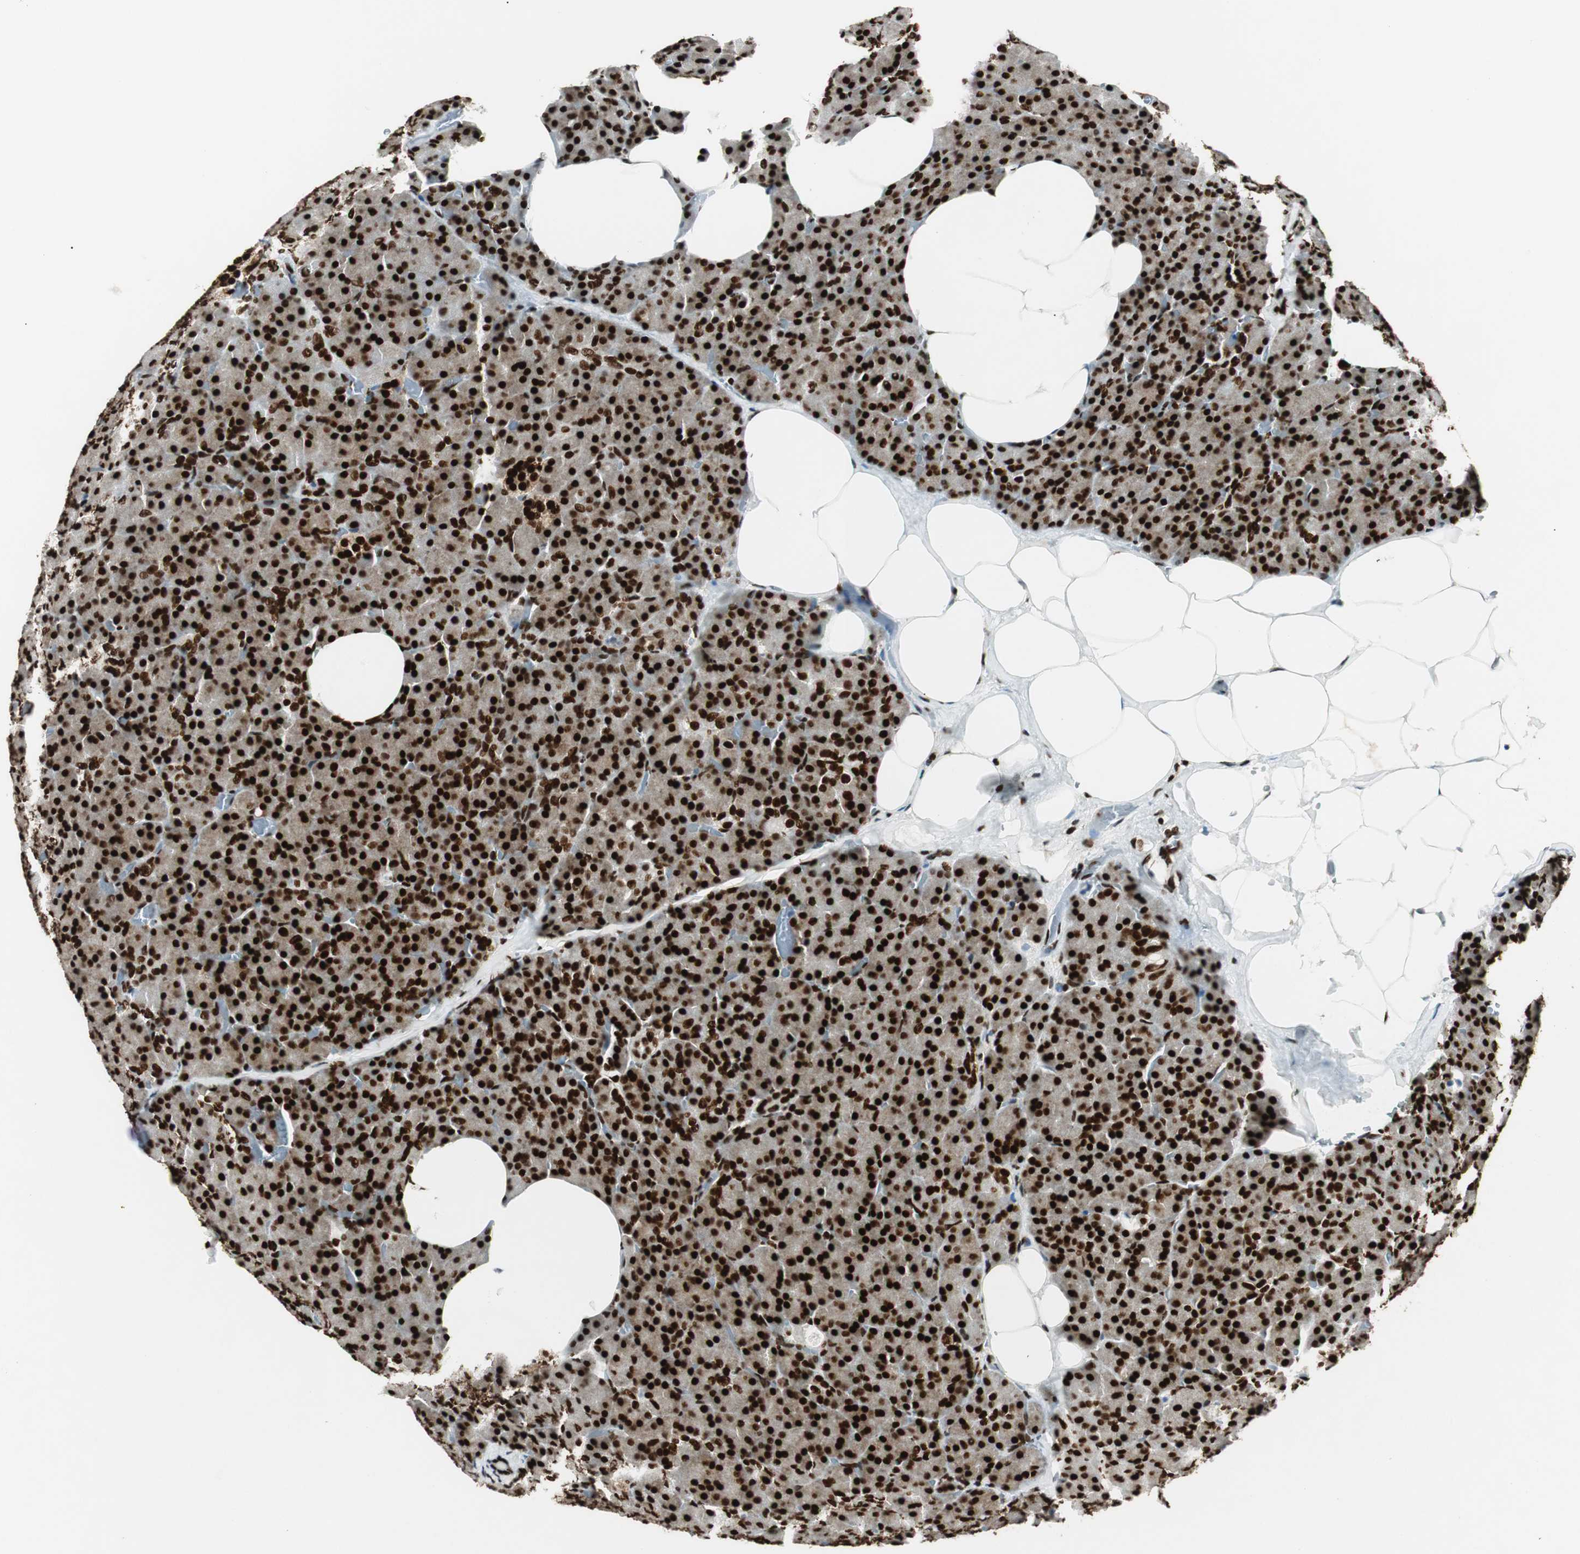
{"staining": {"intensity": "strong", "quantity": ">75%", "location": "nuclear"}, "tissue": "pancreas", "cell_type": "Exocrine glandular cells", "image_type": "normal", "snomed": [{"axis": "morphology", "description": "Normal tissue, NOS"}, {"axis": "topography", "description": "Pancreas"}], "caption": "A high amount of strong nuclear positivity is identified in about >75% of exocrine glandular cells in unremarkable pancreas.", "gene": "EWSR1", "patient": {"sex": "female", "age": 35}}